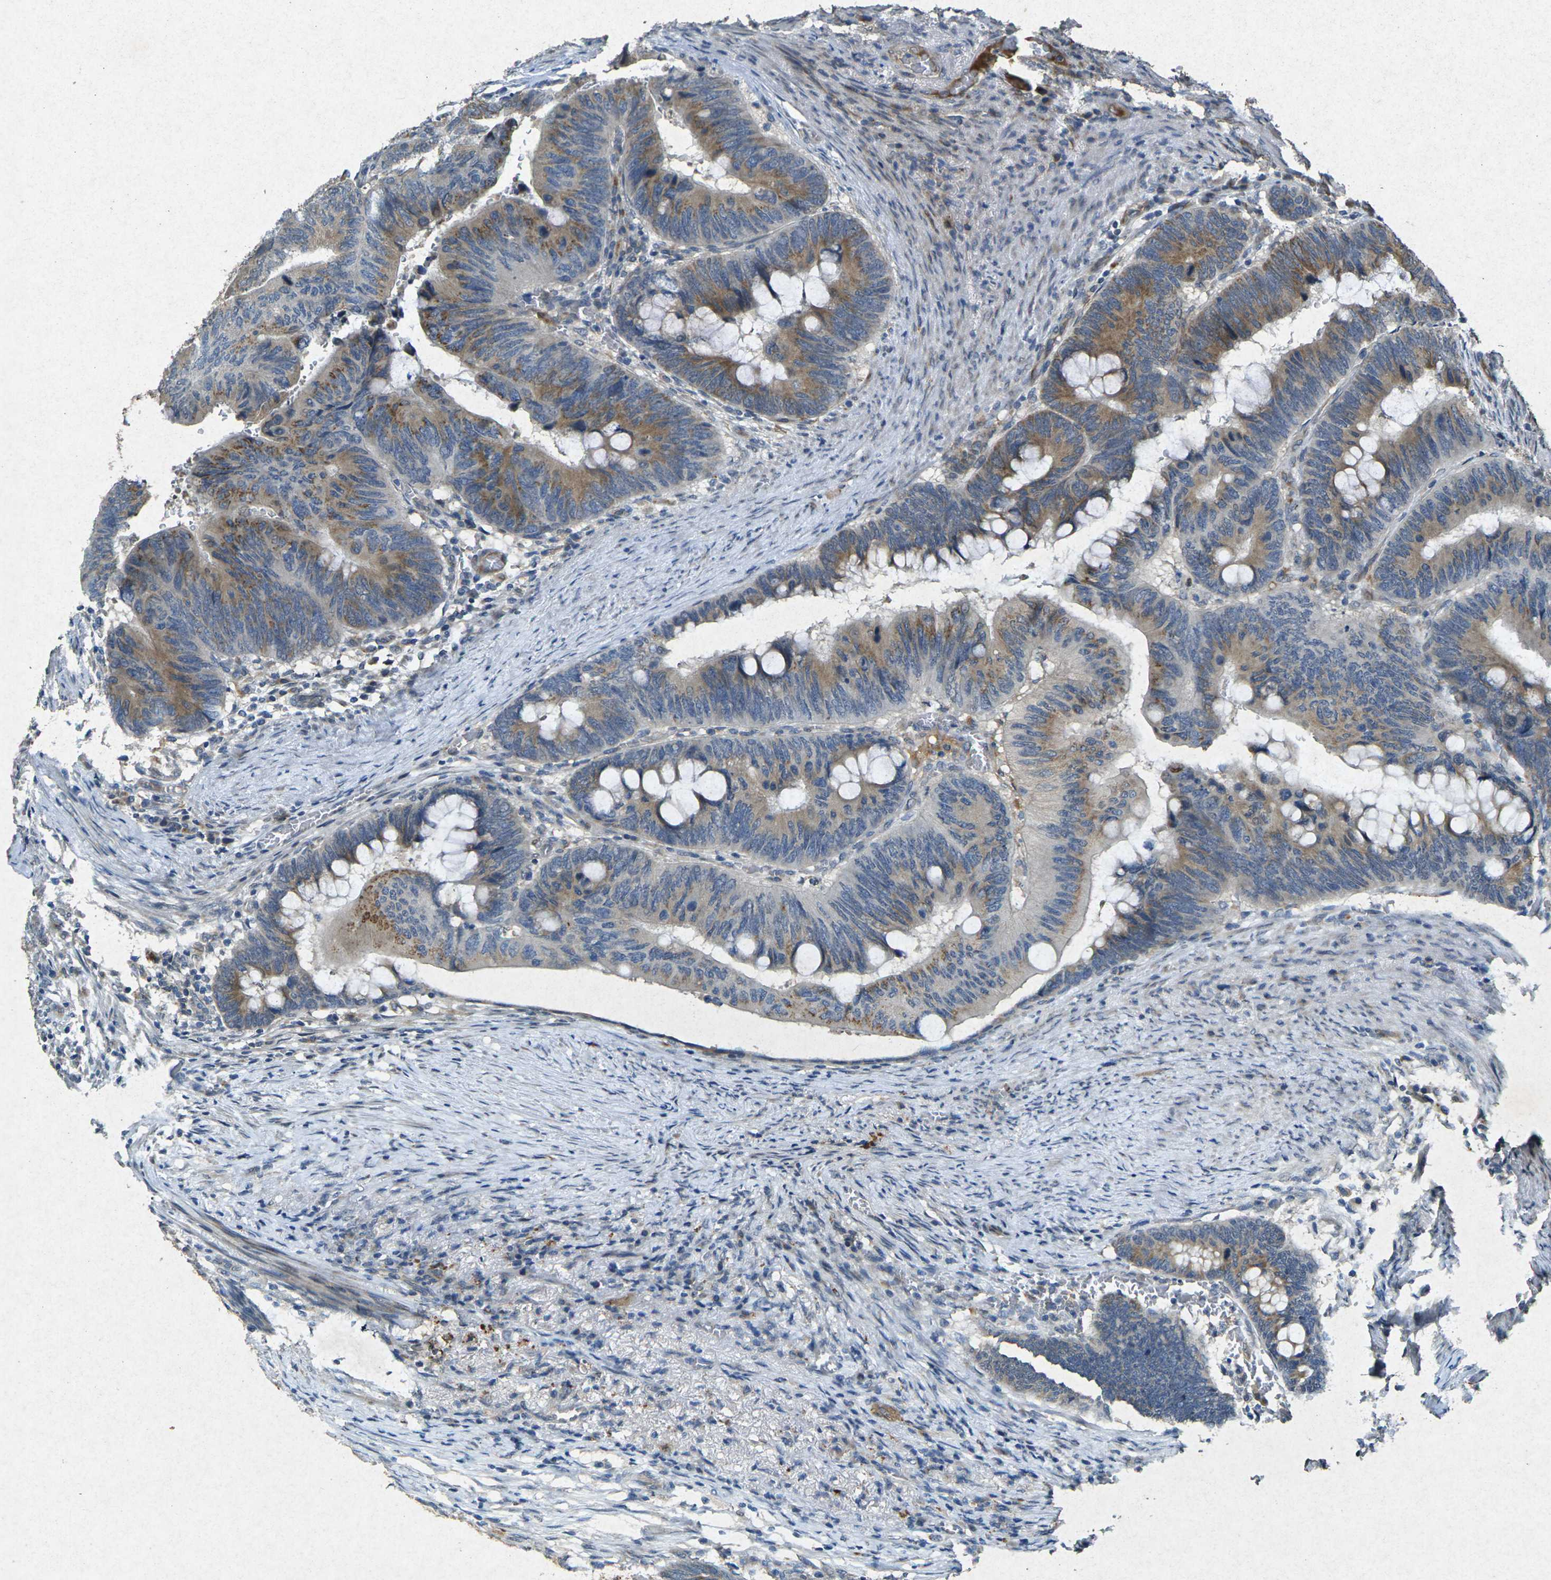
{"staining": {"intensity": "moderate", "quantity": ">75%", "location": "cytoplasmic/membranous"}, "tissue": "colorectal cancer", "cell_type": "Tumor cells", "image_type": "cancer", "snomed": [{"axis": "morphology", "description": "Normal tissue, NOS"}, {"axis": "morphology", "description": "Adenocarcinoma, NOS"}, {"axis": "topography", "description": "Rectum"}, {"axis": "topography", "description": "Peripheral nerve tissue"}], "caption": "Immunohistochemistry (IHC) (DAB) staining of adenocarcinoma (colorectal) exhibits moderate cytoplasmic/membranous protein positivity in about >75% of tumor cells. The staining was performed using DAB to visualize the protein expression in brown, while the nuclei were stained in blue with hematoxylin (Magnification: 20x).", "gene": "RGMA", "patient": {"sex": "male", "age": 92}}